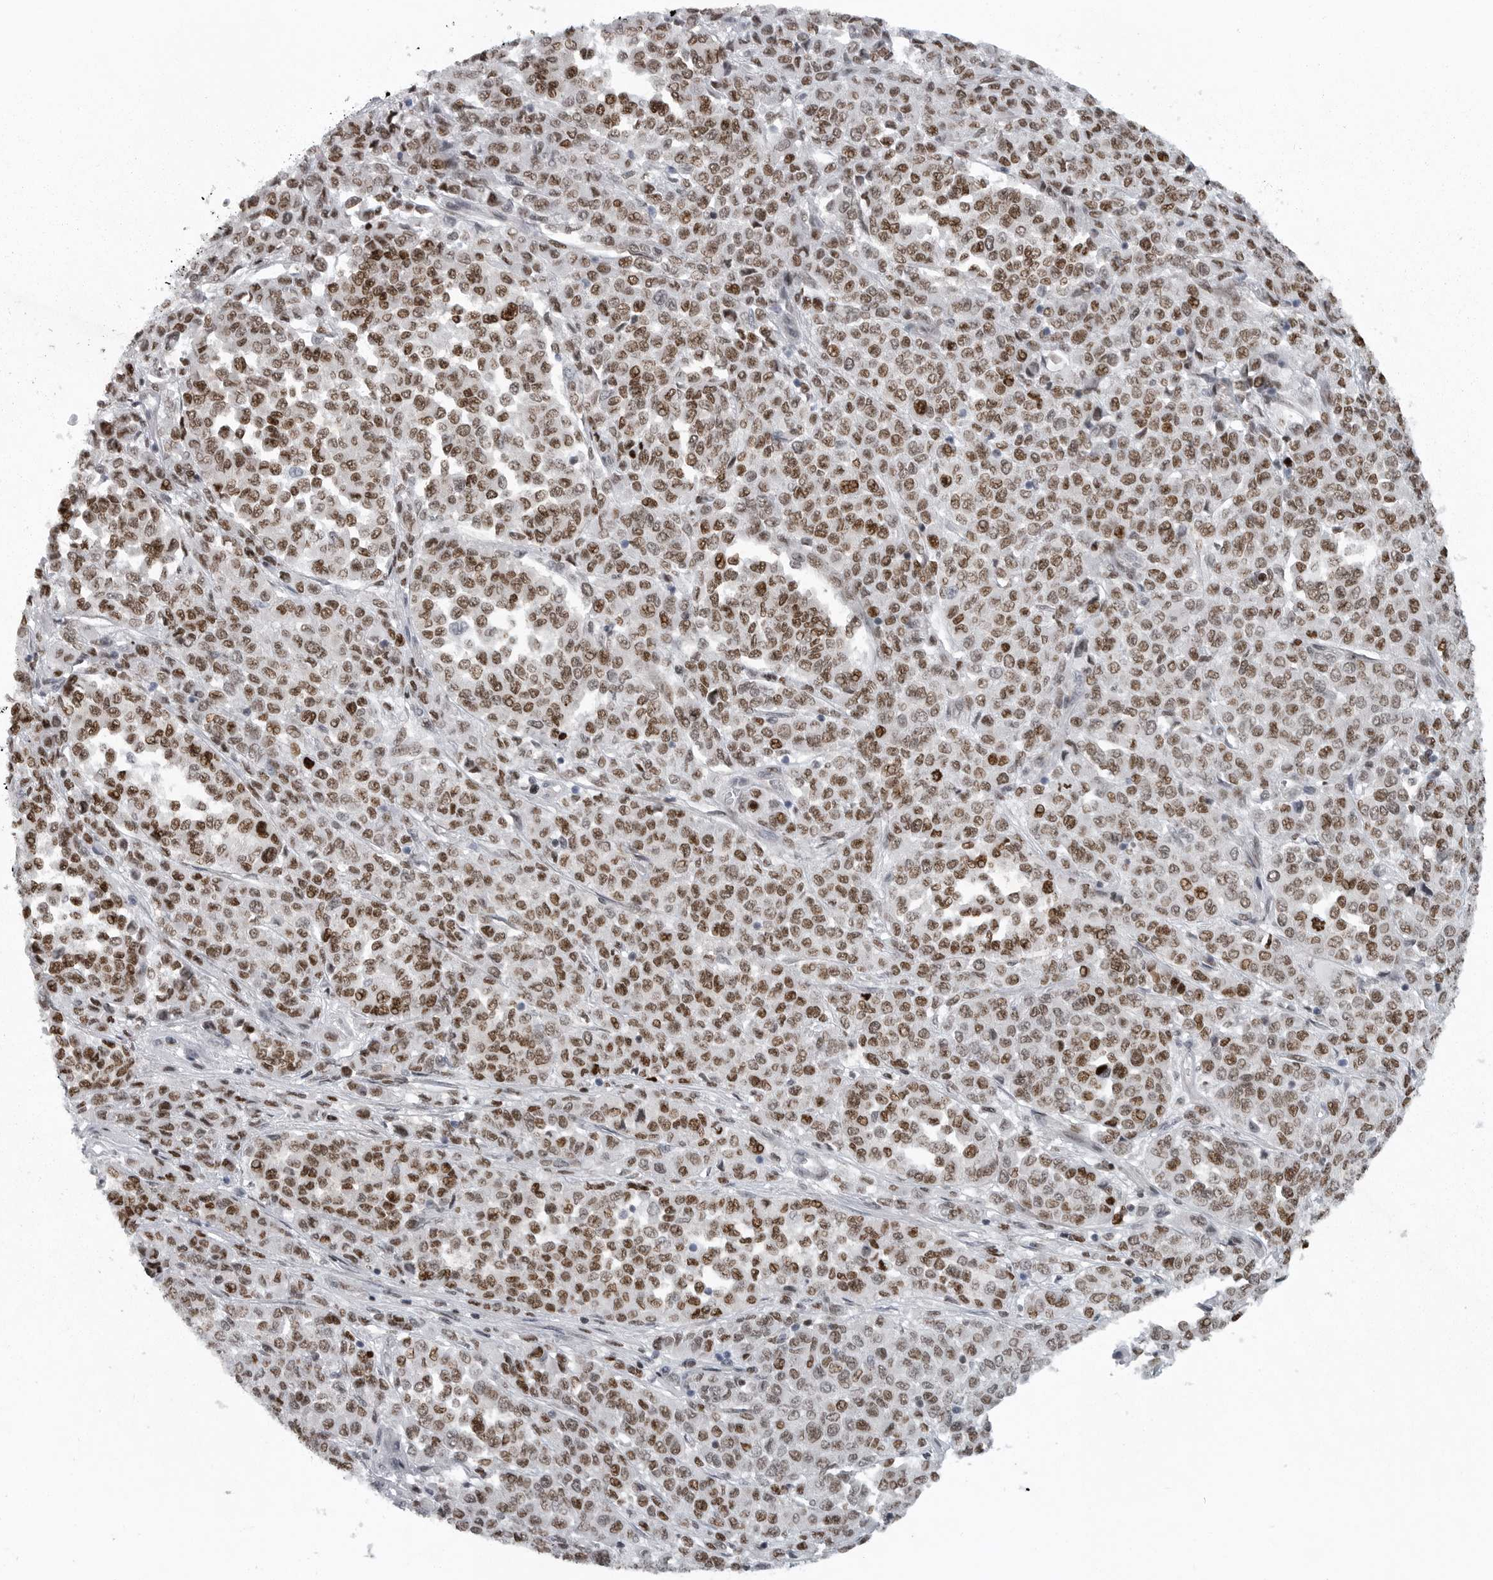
{"staining": {"intensity": "moderate", "quantity": ">75%", "location": "nuclear"}, "tissue": "melanoma", "cell_type": "Tumor cells", "image_type": "cancer", "snomed": [{"axis": "morphology", "description": "Malignant melanoma, Metastatic site"}, {"axis": "topography", "description": "Pancreas"}], "caption": "This is a histology image of IHC staining of malignant melanoma (metastatic site), which shows moderate positivity in the nuclear of tumor cells.", "gene": "HMGN3", "patient": {"sex": "female", "age": 30}}